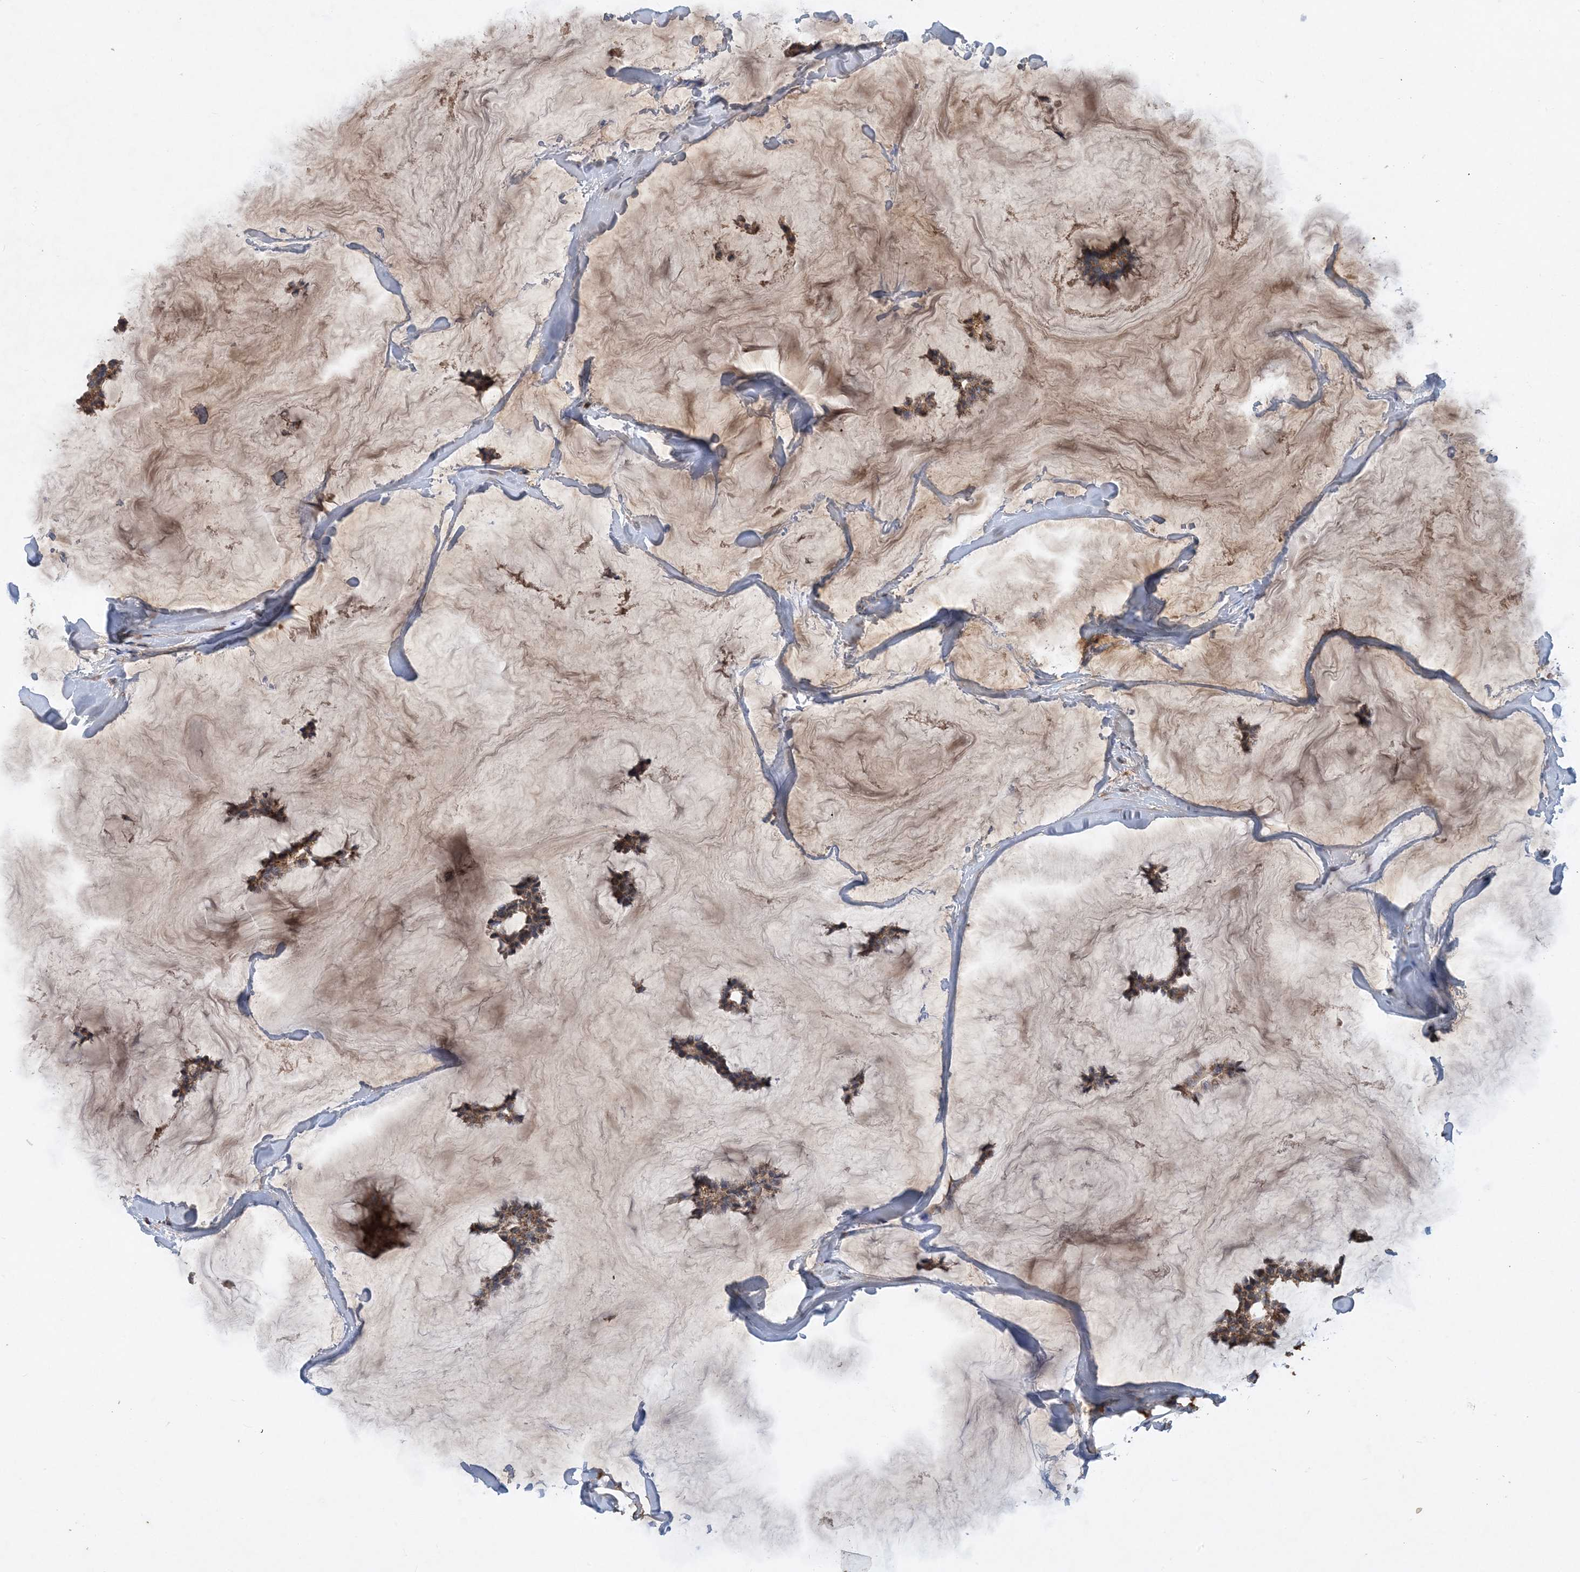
{"staining": {"intensity": "moderate", "quantity": ">75%", "location": "cytoplasmic/membranous"}, "tissue": "breast cancer", "cell_type": "Tumor cells", "image_type": "cancer", "snomed": [{"axis": "morphology", "description": "Duct carcinoma"}, {"axis": "topography", "description": "Breast"}], "caption": "An immunohistochemistry histopathology image of tumor tissue is shown. Protein staining in brown highlights moderate cytoplasmic/membranous positivity in breast cancer within tumor cells. Ihc stains the protein of interest in brown and the nuclei are stained blue.", "gene": "STK19", "patient": {"sex": "female", "age": 93}}